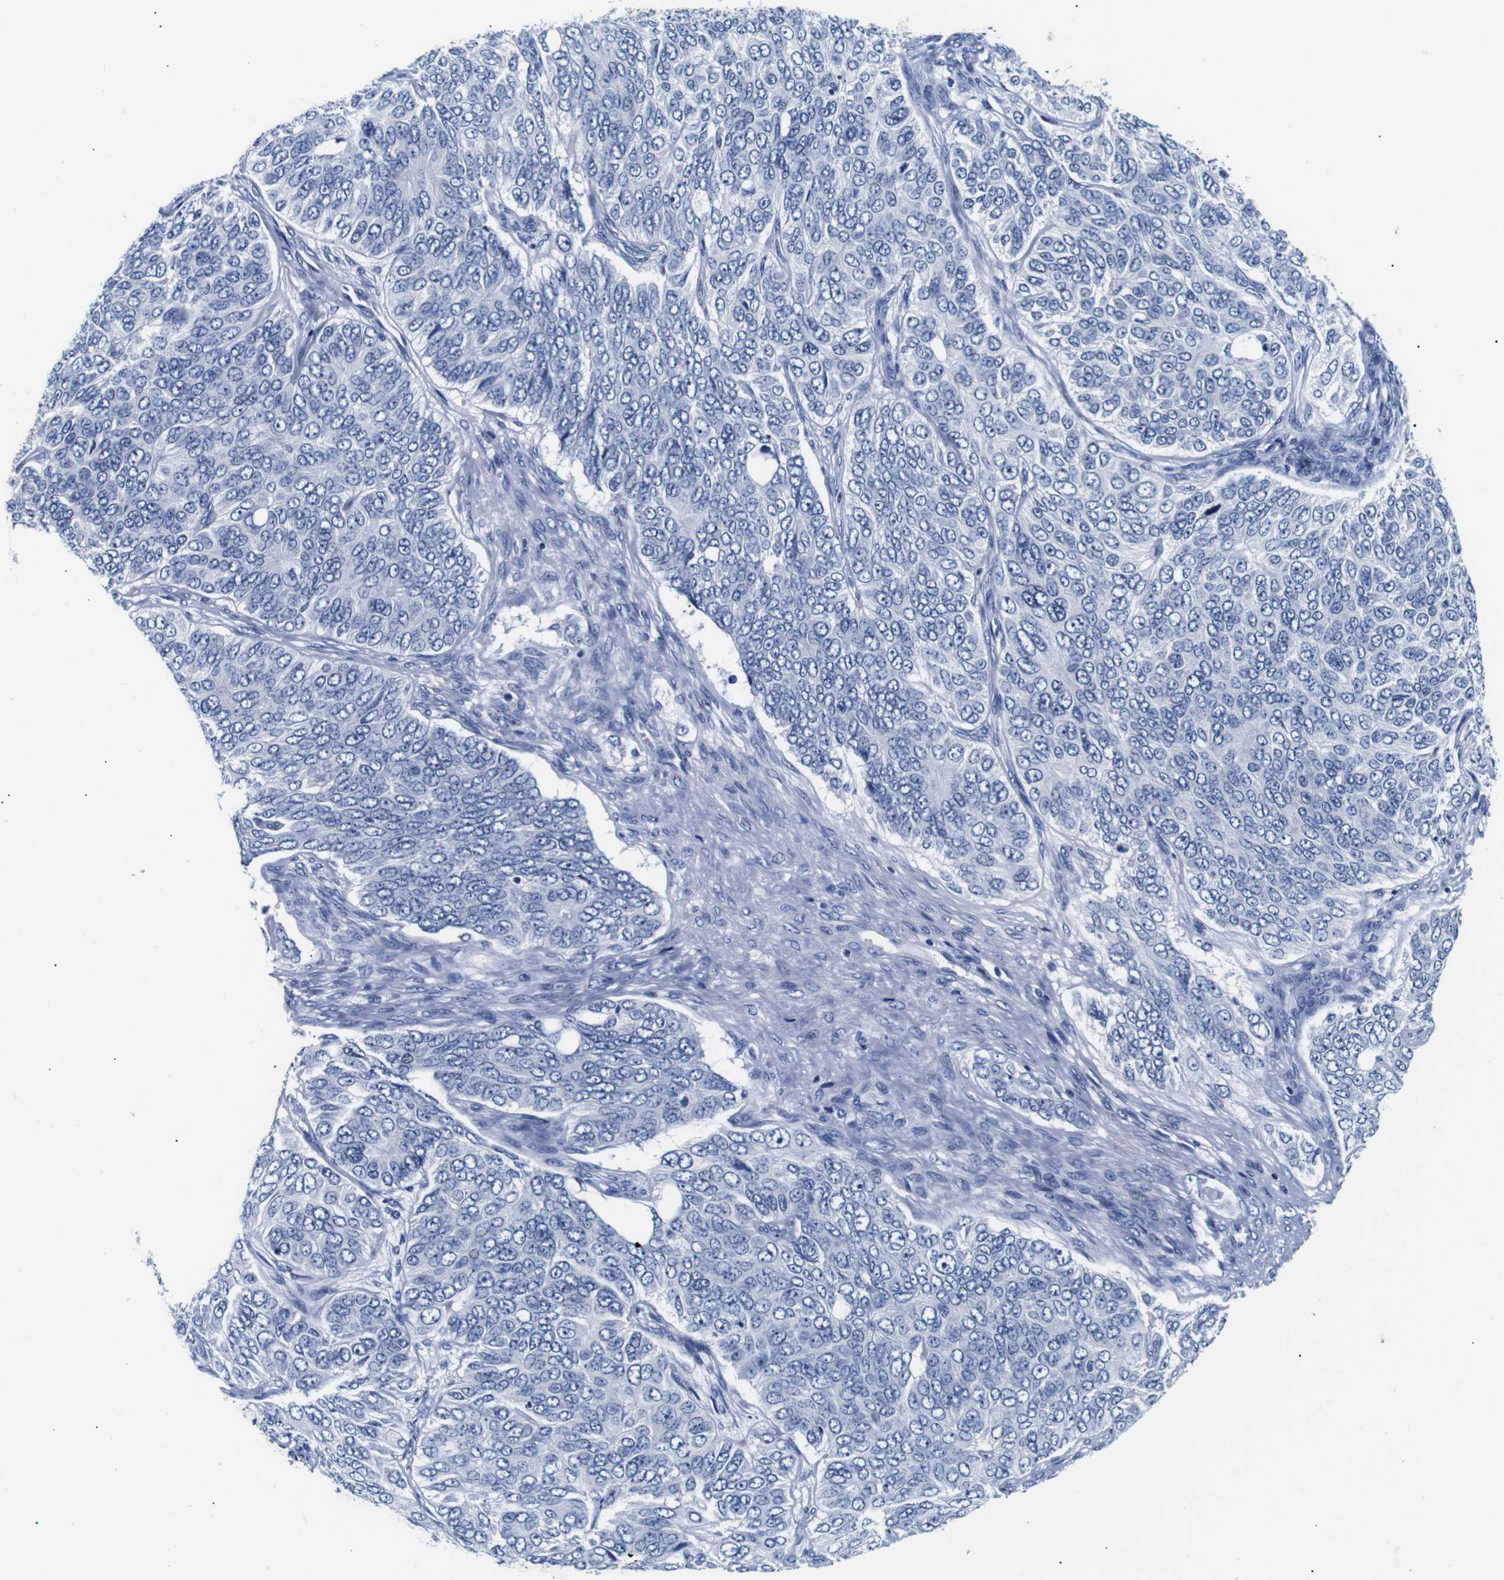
{"staining": {"intensity": "negative", "quantity": "none", "location": "none"}, "tissue": "ovarian cancer", "cell_type": "Tumor cells", "image_type": "cancer", "snomed": [{"axis": "morphology", "description": "Carcinoma, endometroid"}, {"axis": "topography", "description": "Ovary"}], "caption": "This is an immunohistochemistry (IHC) micrograph of ovarian cancer (endometroid carcinoma). There is no staining in tumor cells.", "gene": "GAP43", "patient": {"sex": "female", "age": 51}}